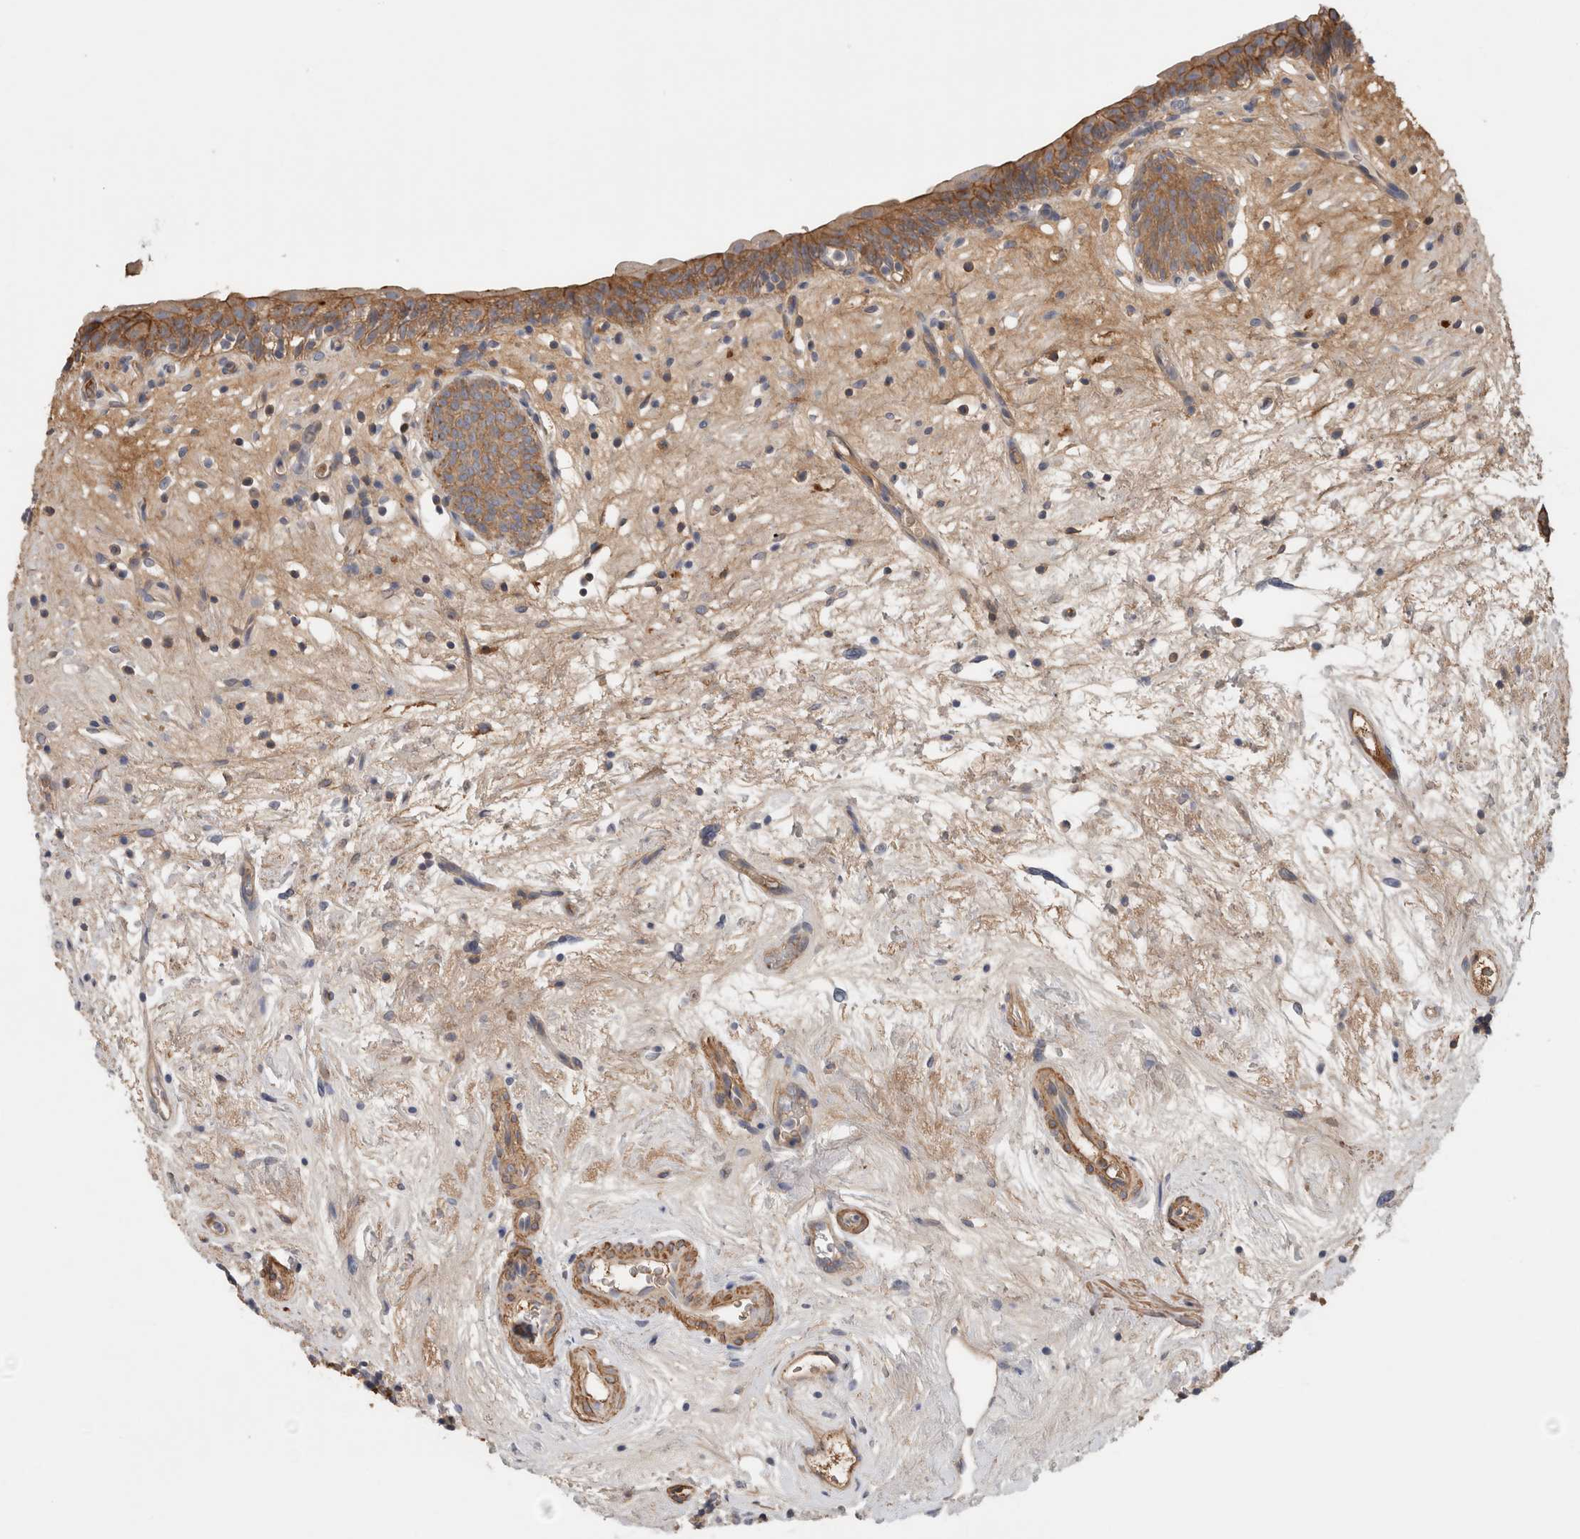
{"staining": {"intensity": "moderate", "quantity": ">75%", "location": "cytoplasmic/membranous"}, "tissue": "urinary bladder", "cell_type": "Urothelial cells", "image_type": "normal", "snomed": [{"axis": "morphology", "description": "Normal tissue, NOS"}, {"axis": "topography", "description": "Urinary bladder"}], "caption": "Protein expression by IHC shows moderate cytoplasmic/membranous staining in about >75% of urothelial cells in unremarkable urinary bladder.", "gene": "CFI", "patient": {"sex": "male", "age": 83}}